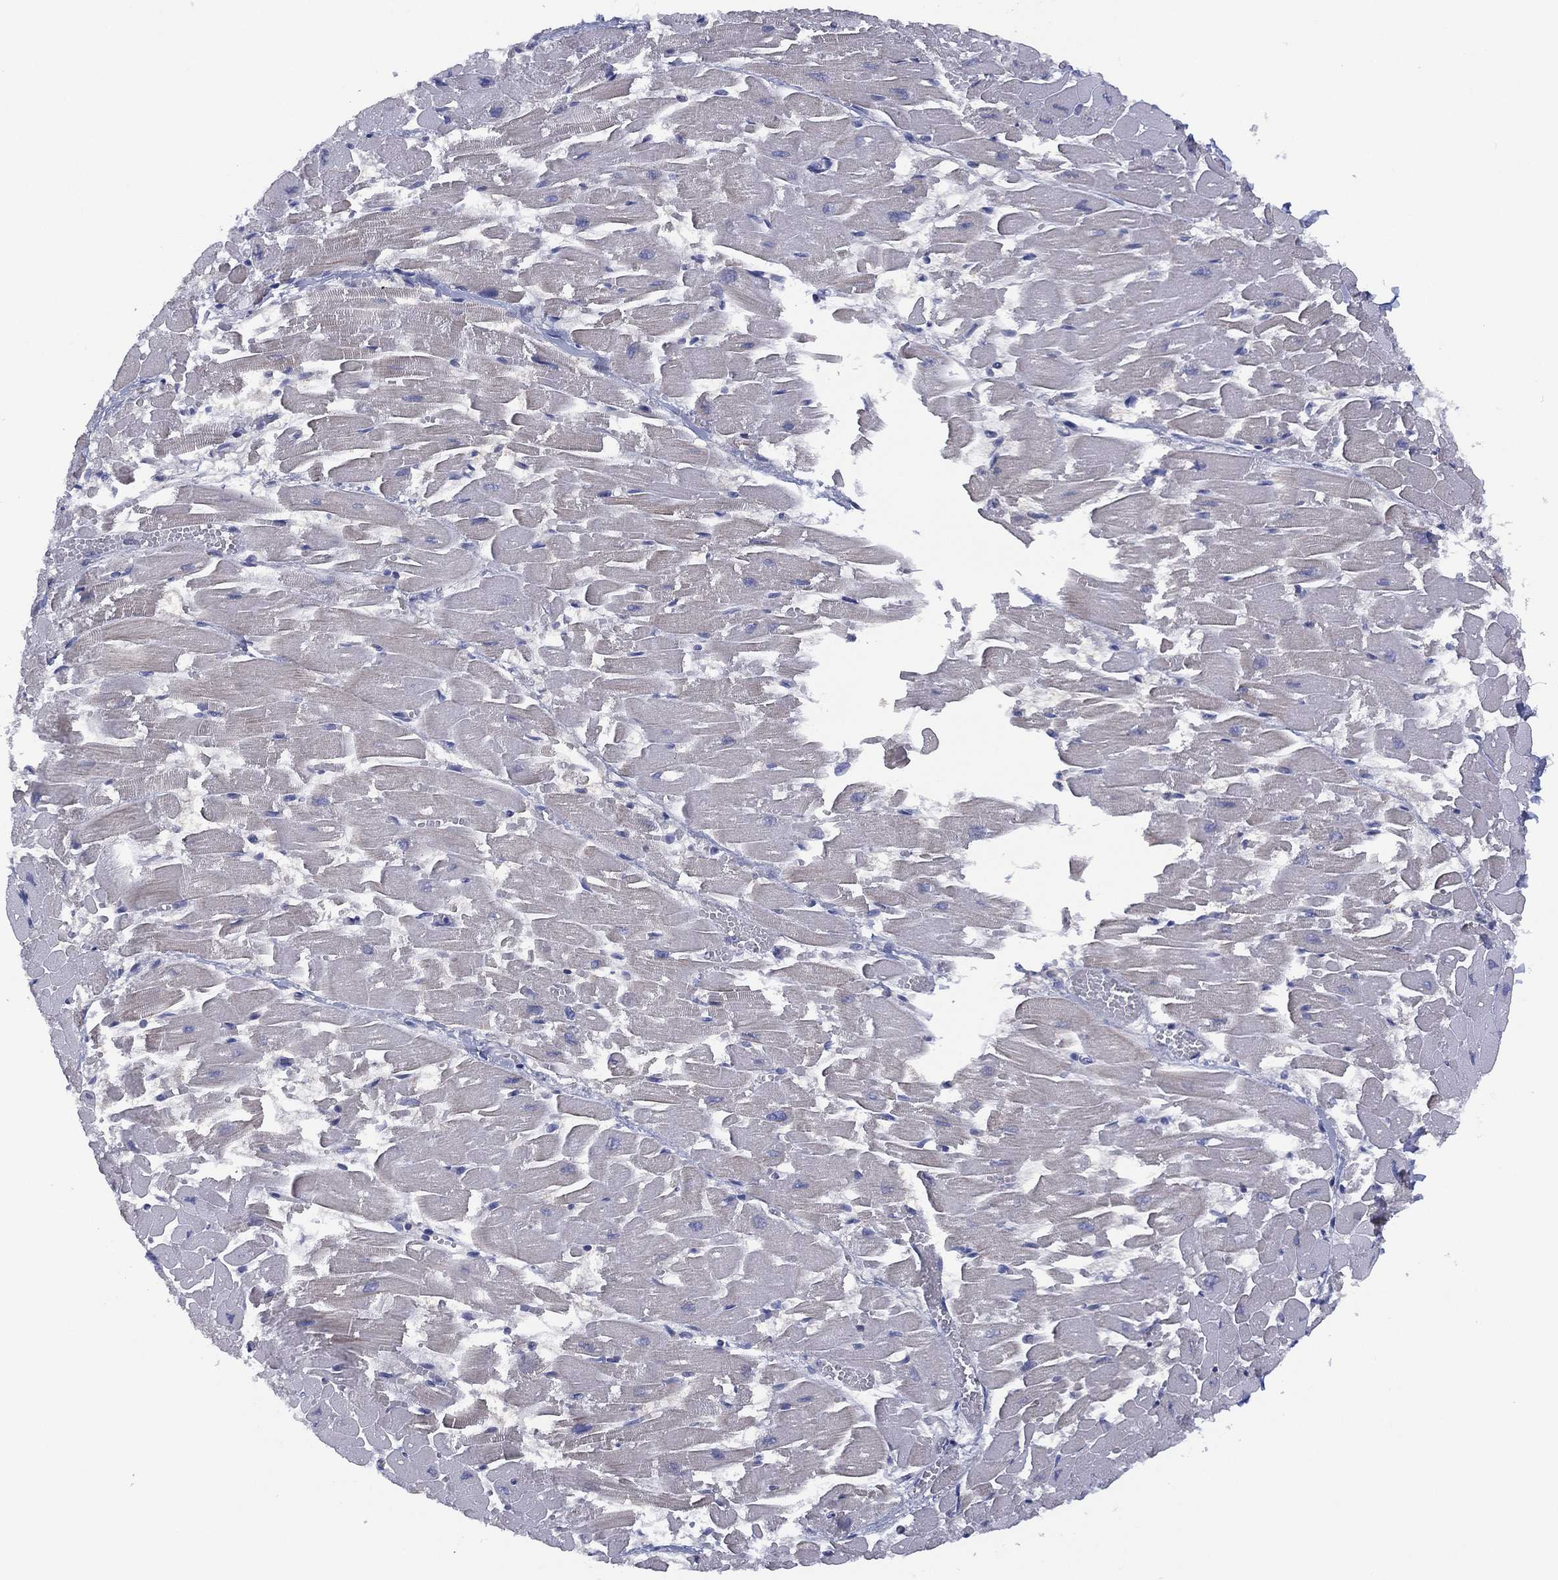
{"staining": {"intensity": "negative", "quantity": "none", "location": "none"}, "tissue": "heart muscle", "cell_type": "Cardiomyocytes", "image_type": "normal", "snomed": [{"axis": "morphology", "description": "Normal tissue, NOS"}, {"axis": "topography", "description": "Heart"}], "caption": "IHC photomicrograph of benign heart muscle: heart muscle stained with DAB reveals no significant protein staining in cardiomyocytes.", "gene": "SLC4A4", "patient": {"sex": "female", "age": 52}}